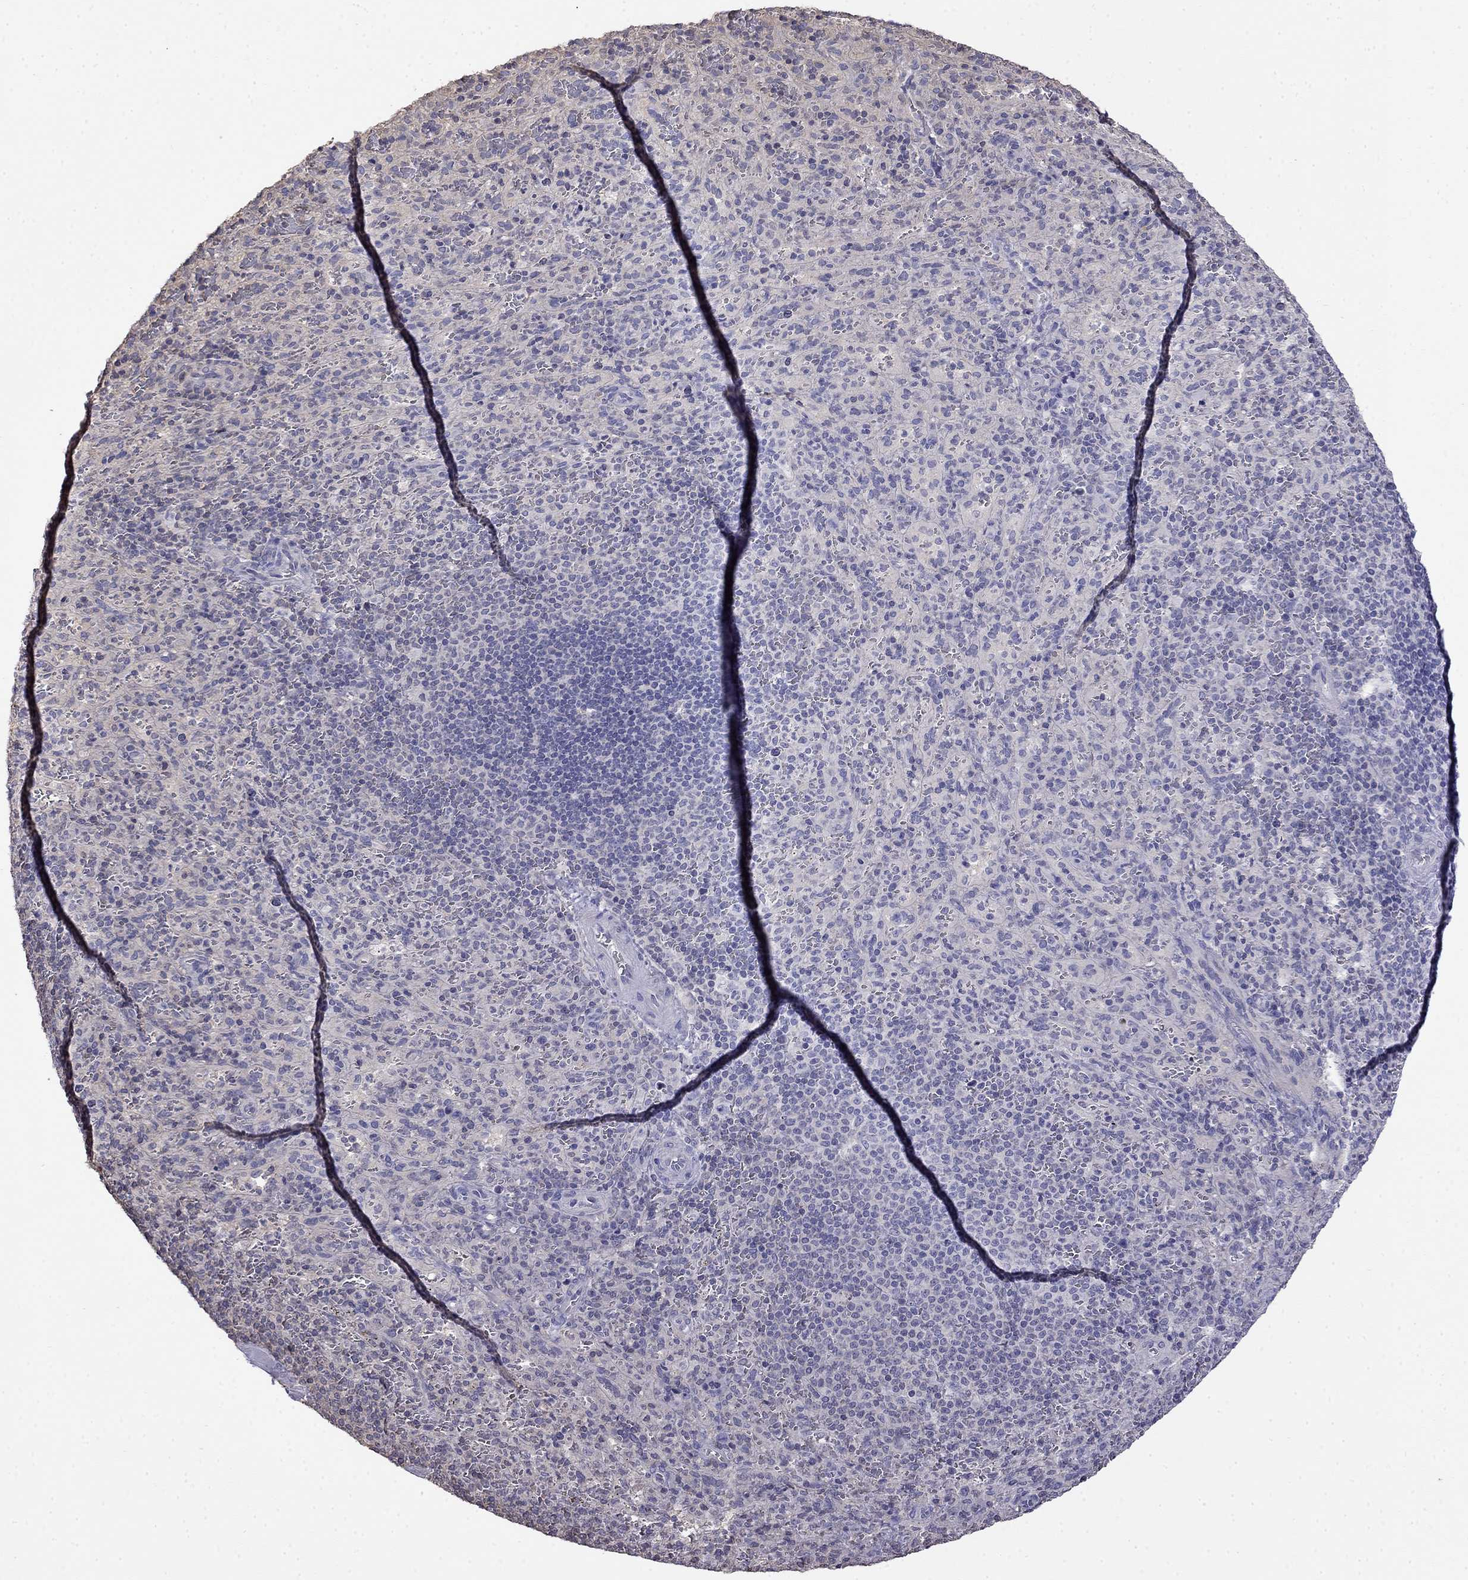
{"staining": {"intensity": "negative", "quantity": "none", "location": "none"}, "tissue": "spleen", "cell_type": "Cells in red pulp", "image_type": "normal", "snomed": [{"axis": "morphology", "description": "Normal tissue, NOS"}, {"axis": "topography", "description": "Spleen"}], "caption": "Immunohistochemistry (IHC) image of normal human spleen stained for a protein (brown), which shows no staining in cells in red pulp. (DAB (3,3'-diaminobenzidine) IHC, high magnification).", "gene": "GUCA1B", "patient": {"sex": "male", "age": 57}}